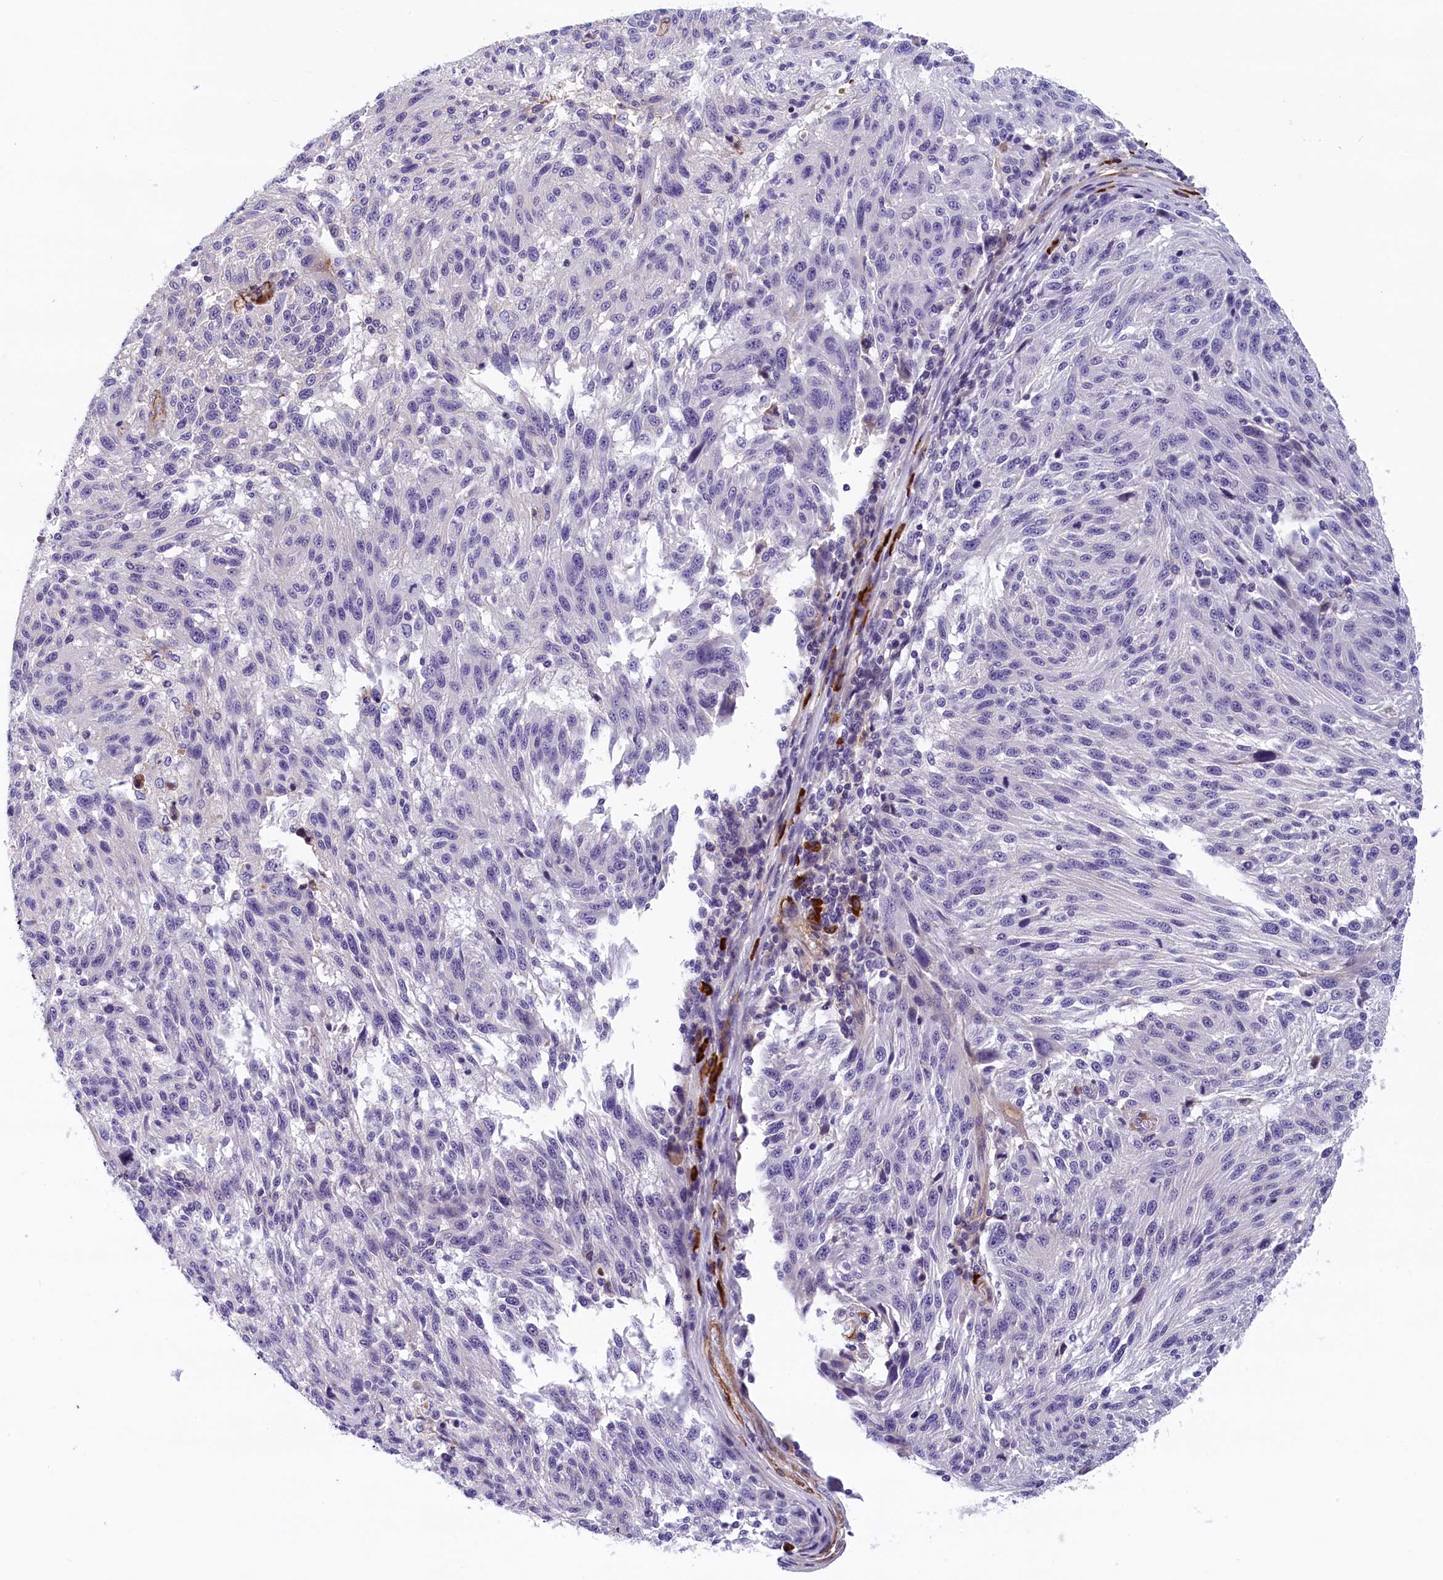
{"staining": {"intensity": "negative", "quantity": "none", "location": "none"}, "tissue": "melanoma", "cell_type": "Tumor cells", "image_type": "cancer", "snomed": [{"axis": "morphology", "description": "Malignant melanoma, NOS"}, {"axis": "topography", "description": "Skin"}], "caption": "A micrograph of human malignant melanoma is negative for staining in tumor cells.", "gene": "BCL2L13", "patient": {"sex": "male", "age": 53}}